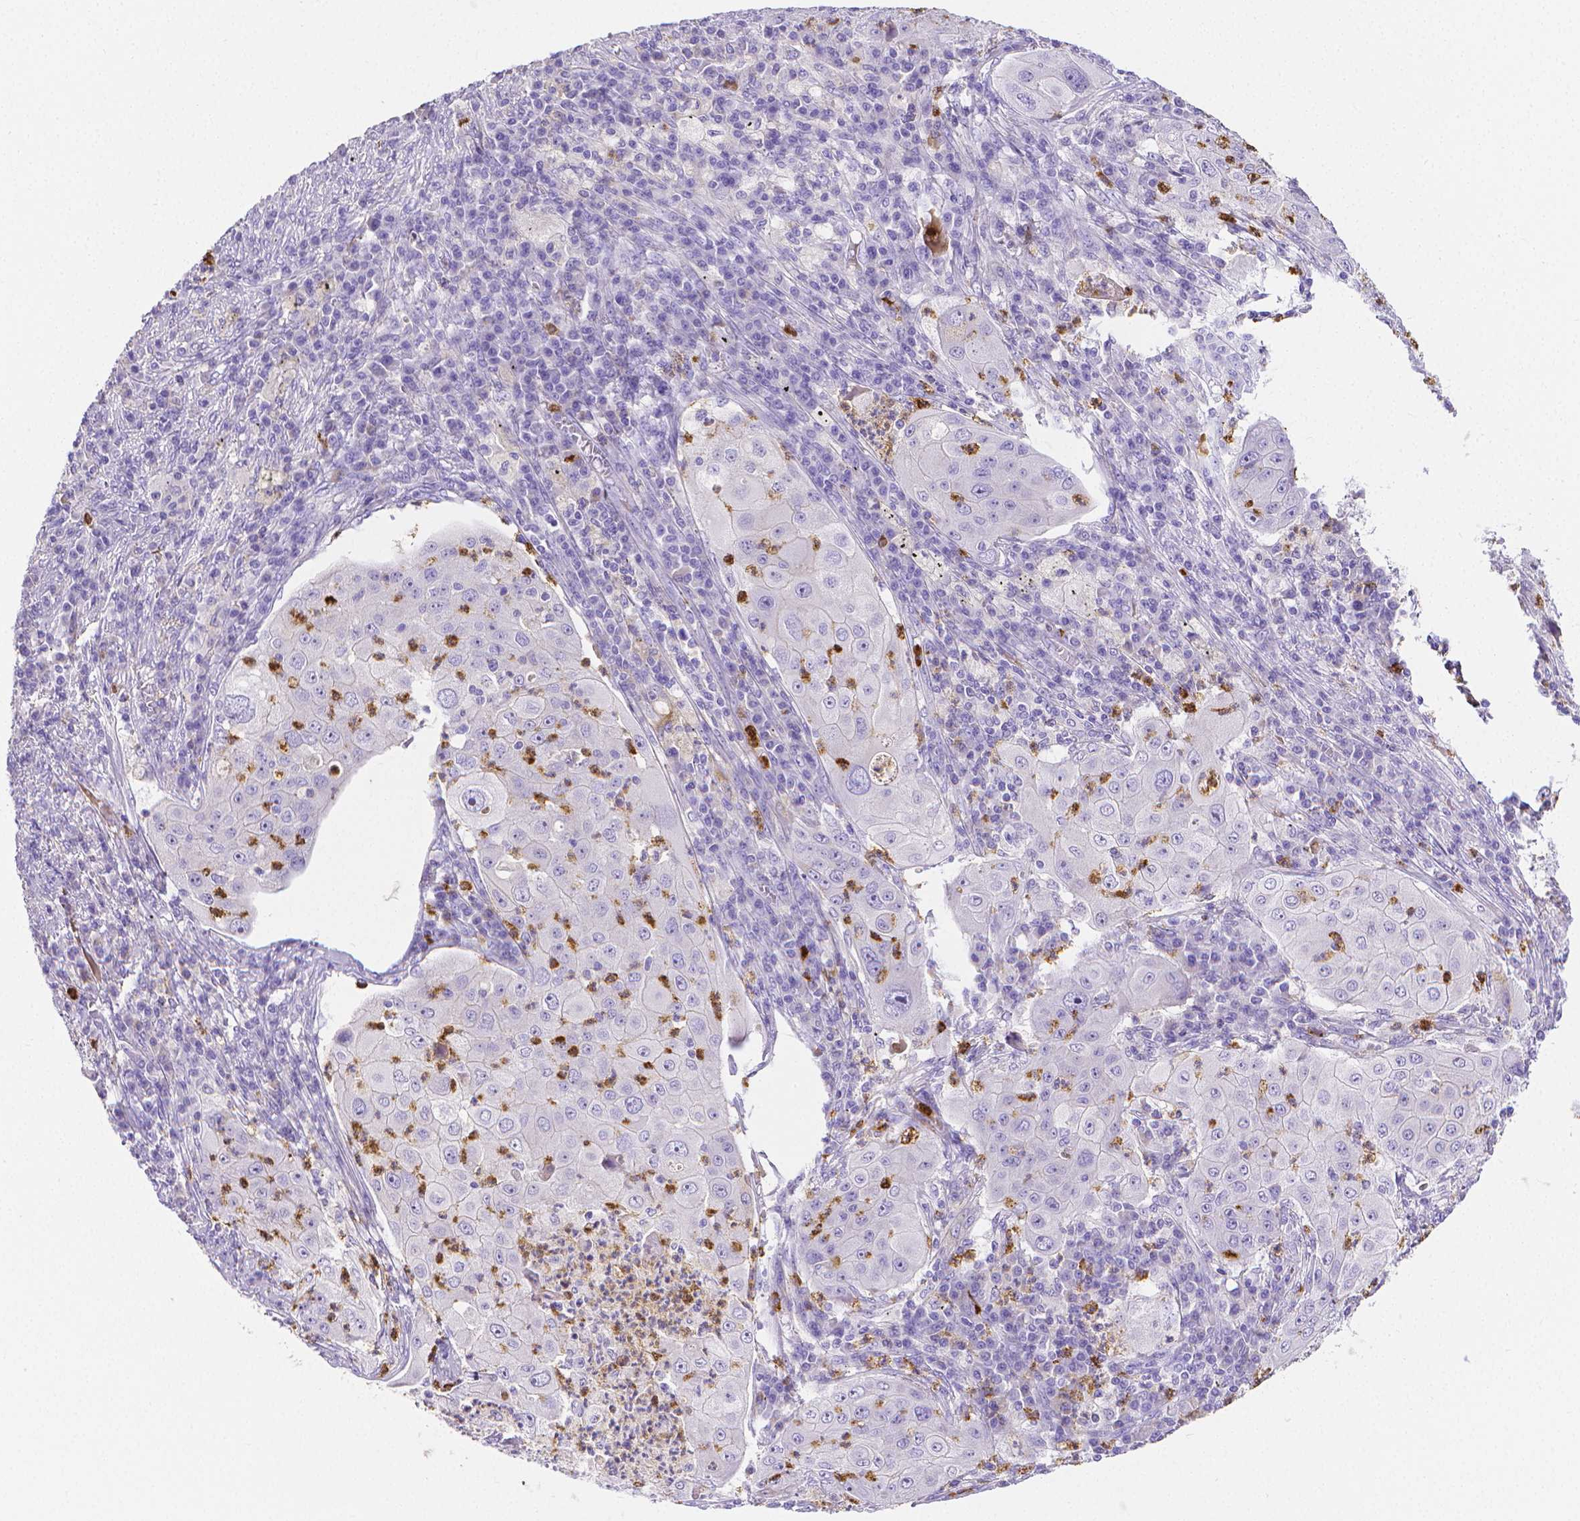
{"staining": {"intensity": "negative", "quantity": "none", "location": "none"}, "tissue": "lung cancer", "cell_type": "Tumor cells", "image_type": "cancer", "snomed": [{"axis": "morphology", "description": "Squamous cell carcinoma, NOS"}, {"axis": "topography", "description": "Lung"}], "caption": "High magnification brightfield microscopy of lung squamous cell carcinoma stained with DAB (3,3'-diaminobenzidine) (brown) and counterstained with hematoxylin (blue): tumor cells show no significant positivity.", "gene": "MMP9", "patient": {"sex": "female", "age": 59}}